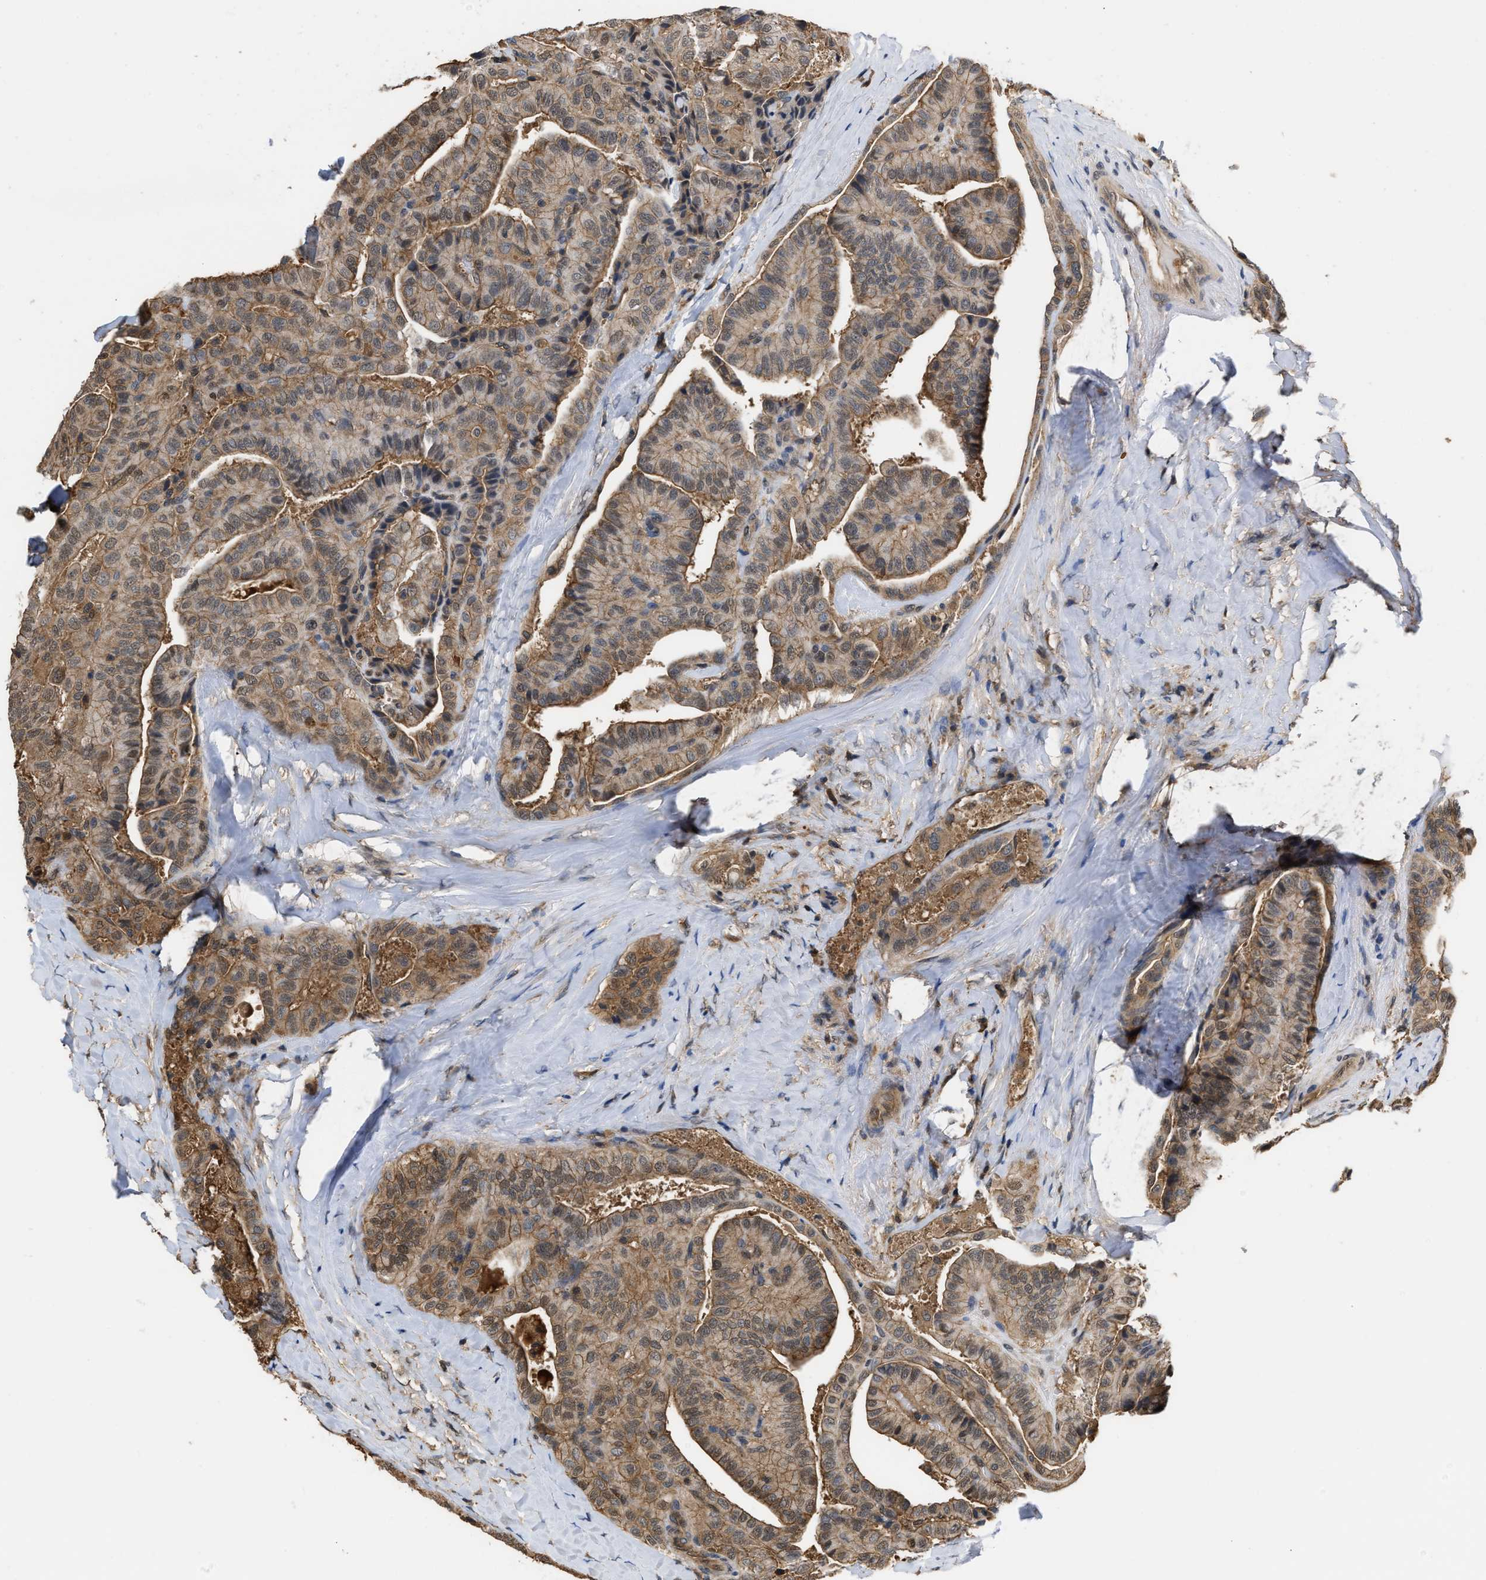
{"staining": {"intensity": "weak", "quantity": "25%-75%", "location": "cytoplasmic/membranous,nuclear"}, "tissue": "thyroid cancer", "cell_type": "Tumor cells", "image_type": "cancer", "snomed": [{"axis": "morphology", "description": "Papillary adenocarcinoma, NOS"}, {"axis": "topography", "description": "Thyroid gland"}], "caption": "This is a histology image of IHC staining of thyroid papillary adenocarcinoma, which shows weak positivity in the cytoplasmic/membranous and nuclear of tumor cells.", "gene": "SCAI", "patient": {"sex": "male", "age": 77}}